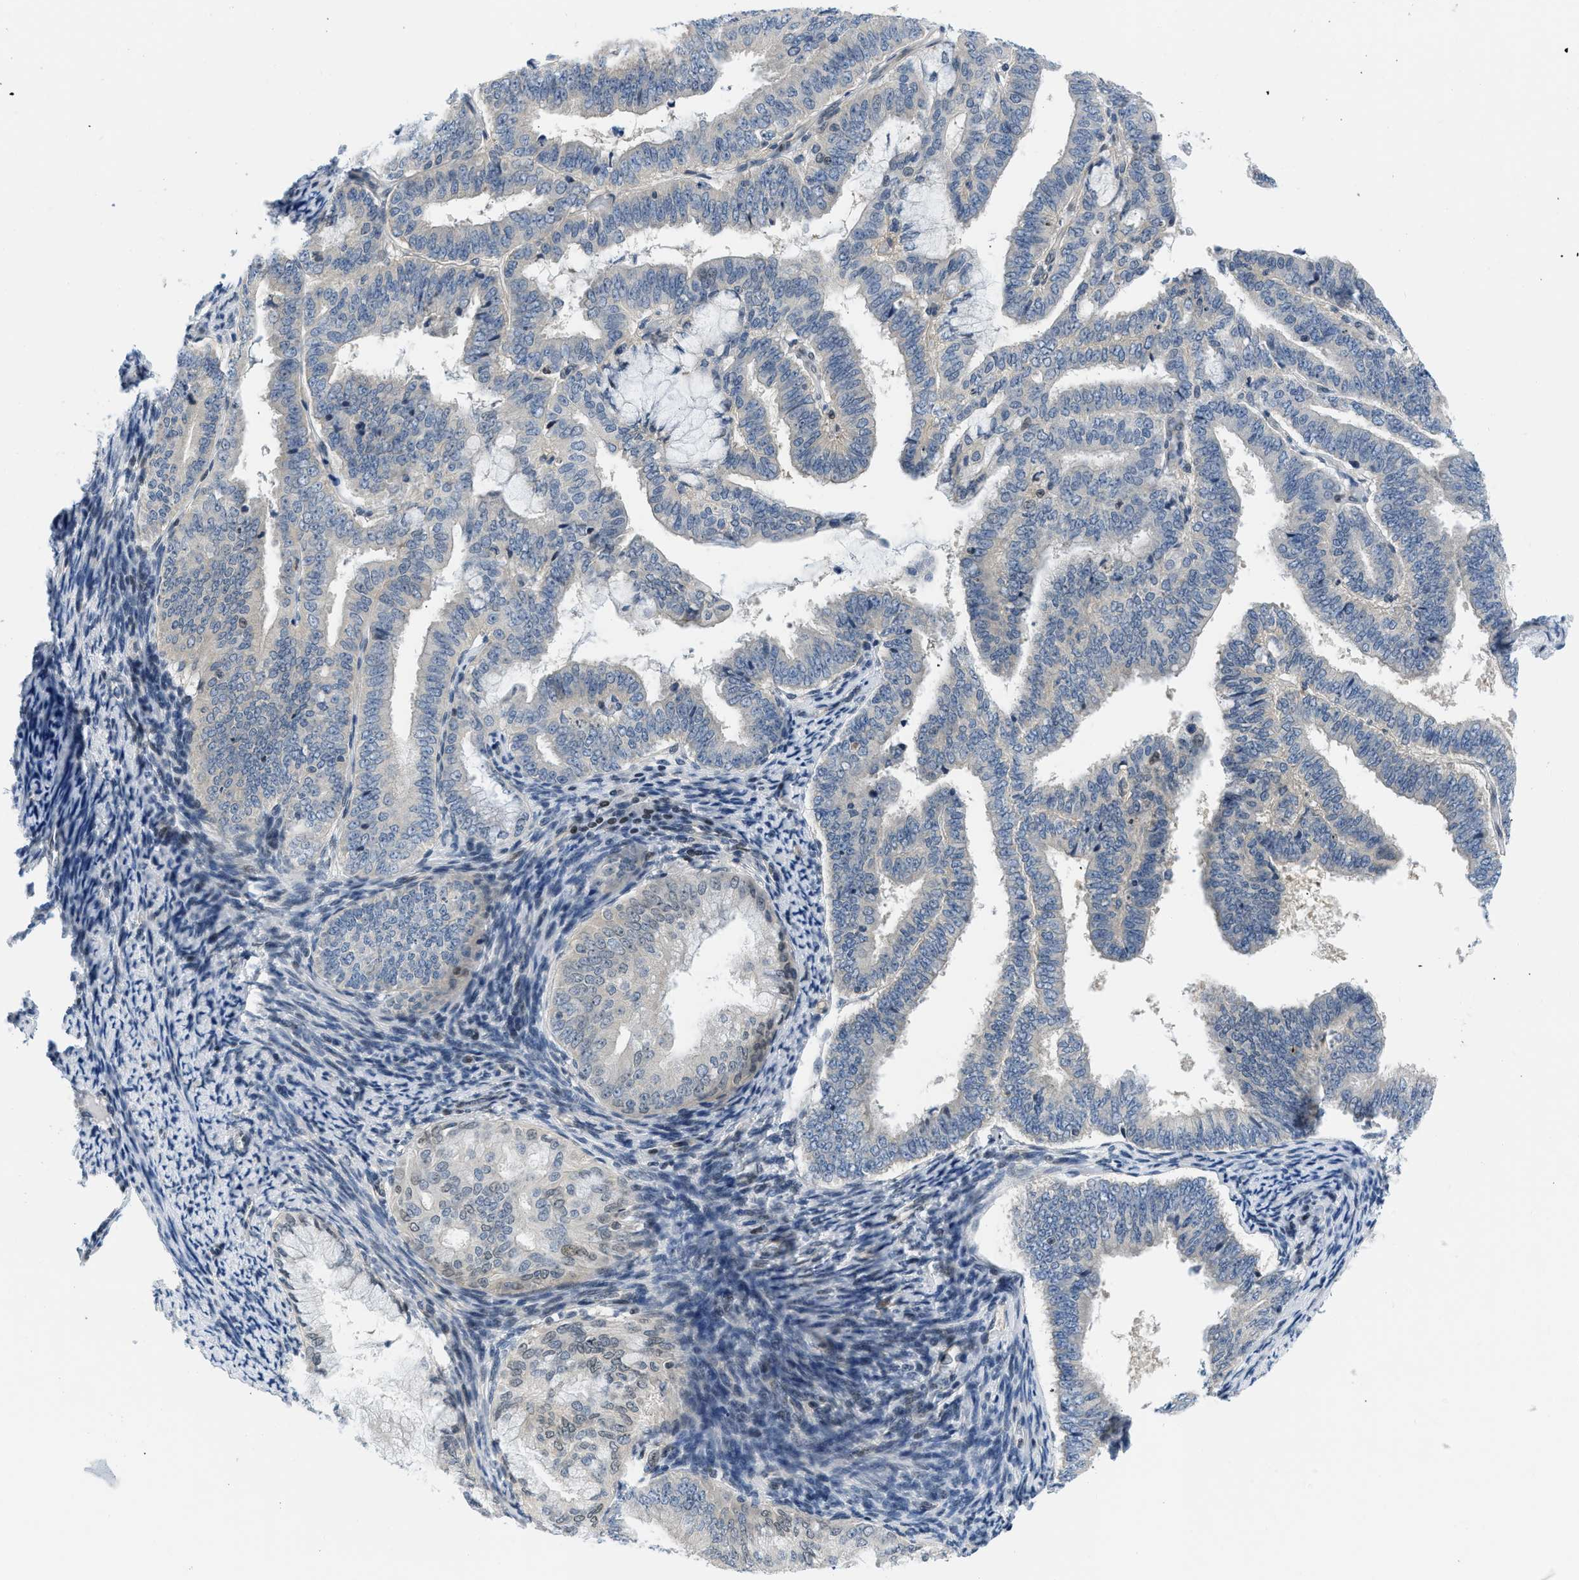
{"staining": {"intensity": "negative", "quantity": "none", "location": "none"}, "tissue": "endometrial cancer", "cell_type": "Tumor cells", "image_type": "cancer", "snomed": [{"axis": "morphology", "description": "Adenocarcinoma, NOS"}, {"axis": "topography", "description": "Endometrium"}], "caption": "A high-resolution photomicrograph shows immunohistochemistry staining of endometrial cancer (adenocarcinoma), which demonstrates no significant expression in tumor cells. Brightfield microscopy of immunohistochemistry (IHC) stained with DAB (brown) and hematoxylin (blue), captured at high magnification.", "gene": "OLIG3", "patient": {"sex": "female", "age": 63}}